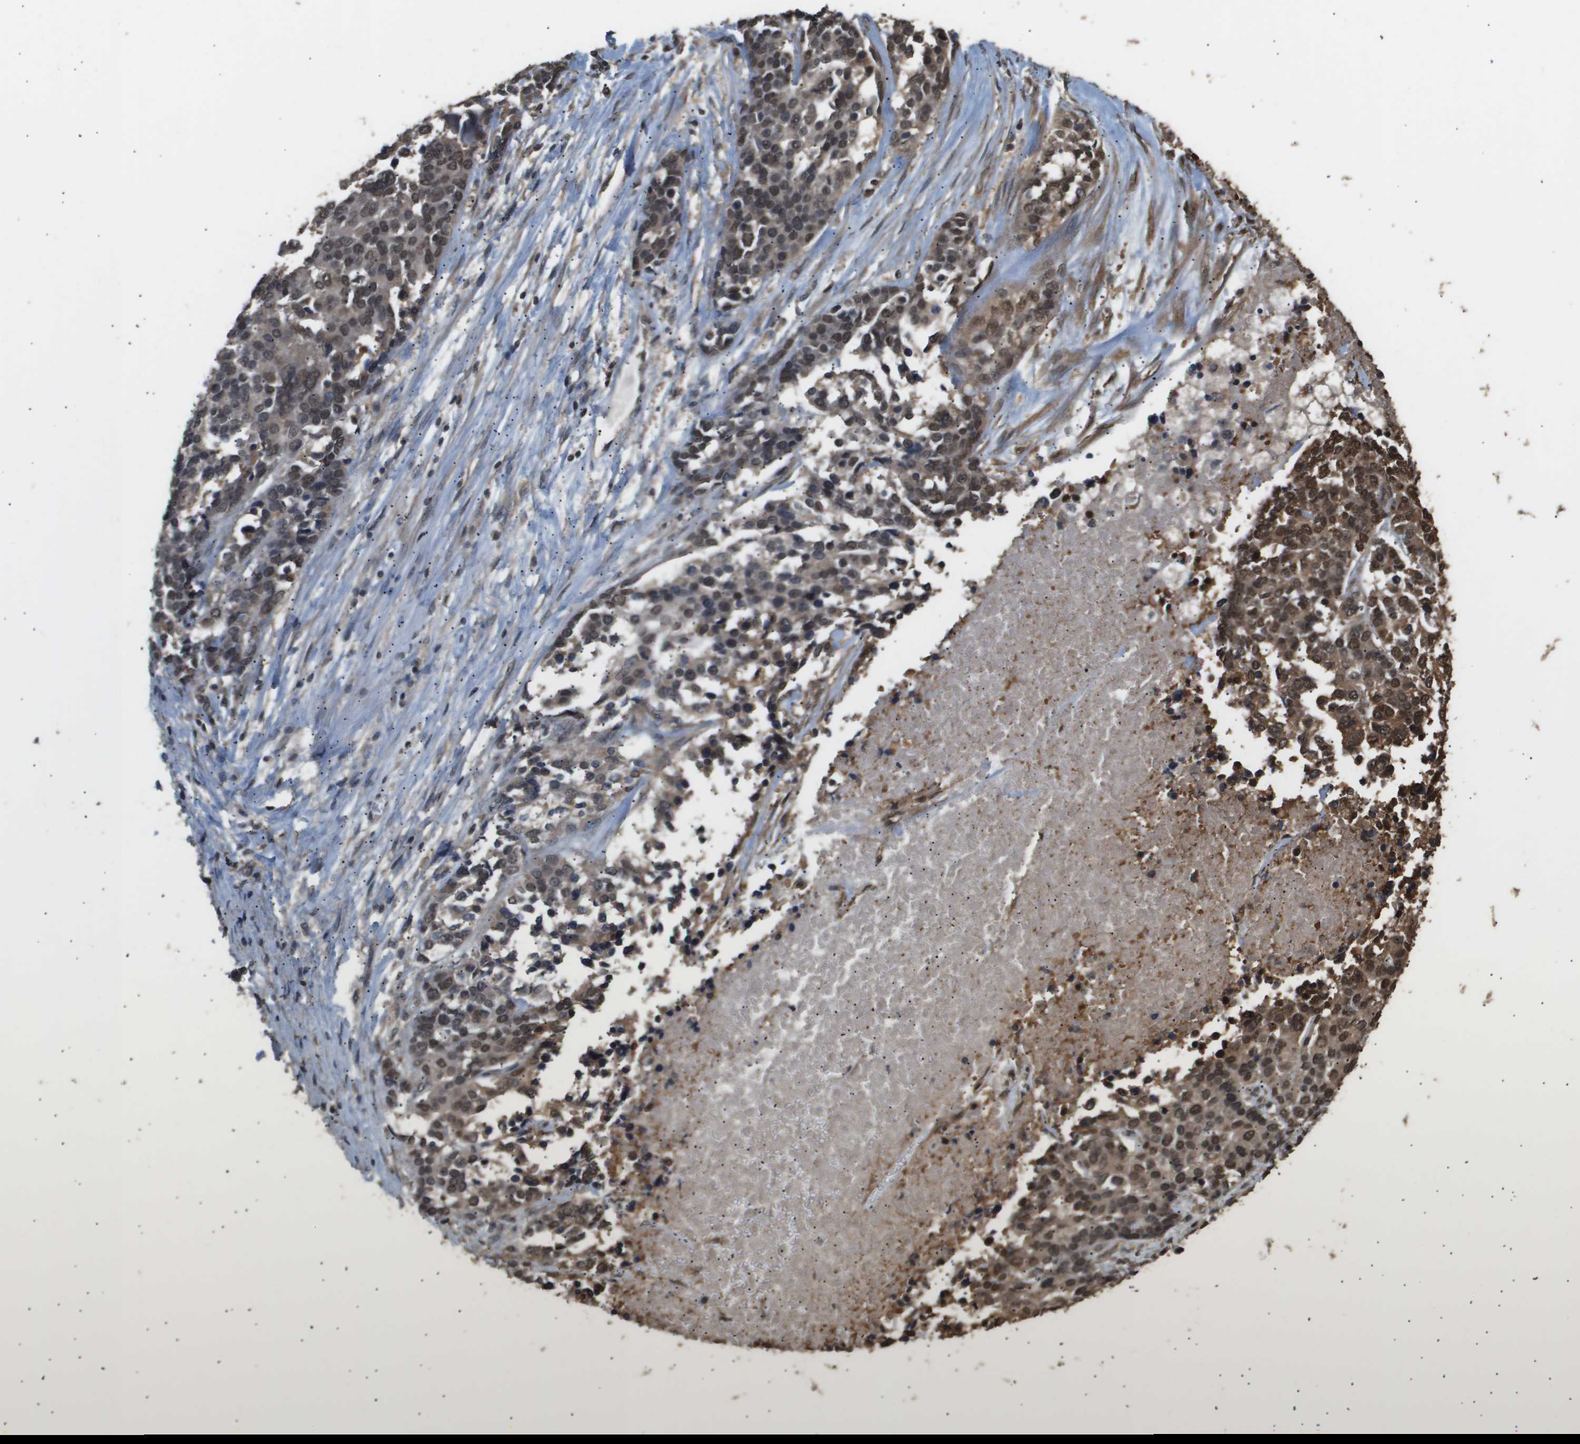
{"staining": {"intensity": "moderate", "quantity": ">75%", "location": "cytoplasmic/membranous,nuclear"}, "tissue": "ovarian cancer", "cell_type": "Tumor cells", "image_type": "cancer", "snomed": [{"axis": "morphology", "description": "Cystadenocarcinoma, serous, NOS"}, {"axis": "topography", "description": "Ovary"}], "caption": "A histopathology image showing moderate cytoplasmic/membranous and nuclear expression in approximately >75% of tumor cells in ovarian cancer (serous cystadenocarcinoma), as visualized by brown immunohistochemical staining.", "gene": "ING1", "patient": {"sex": "female", "age": 44}}